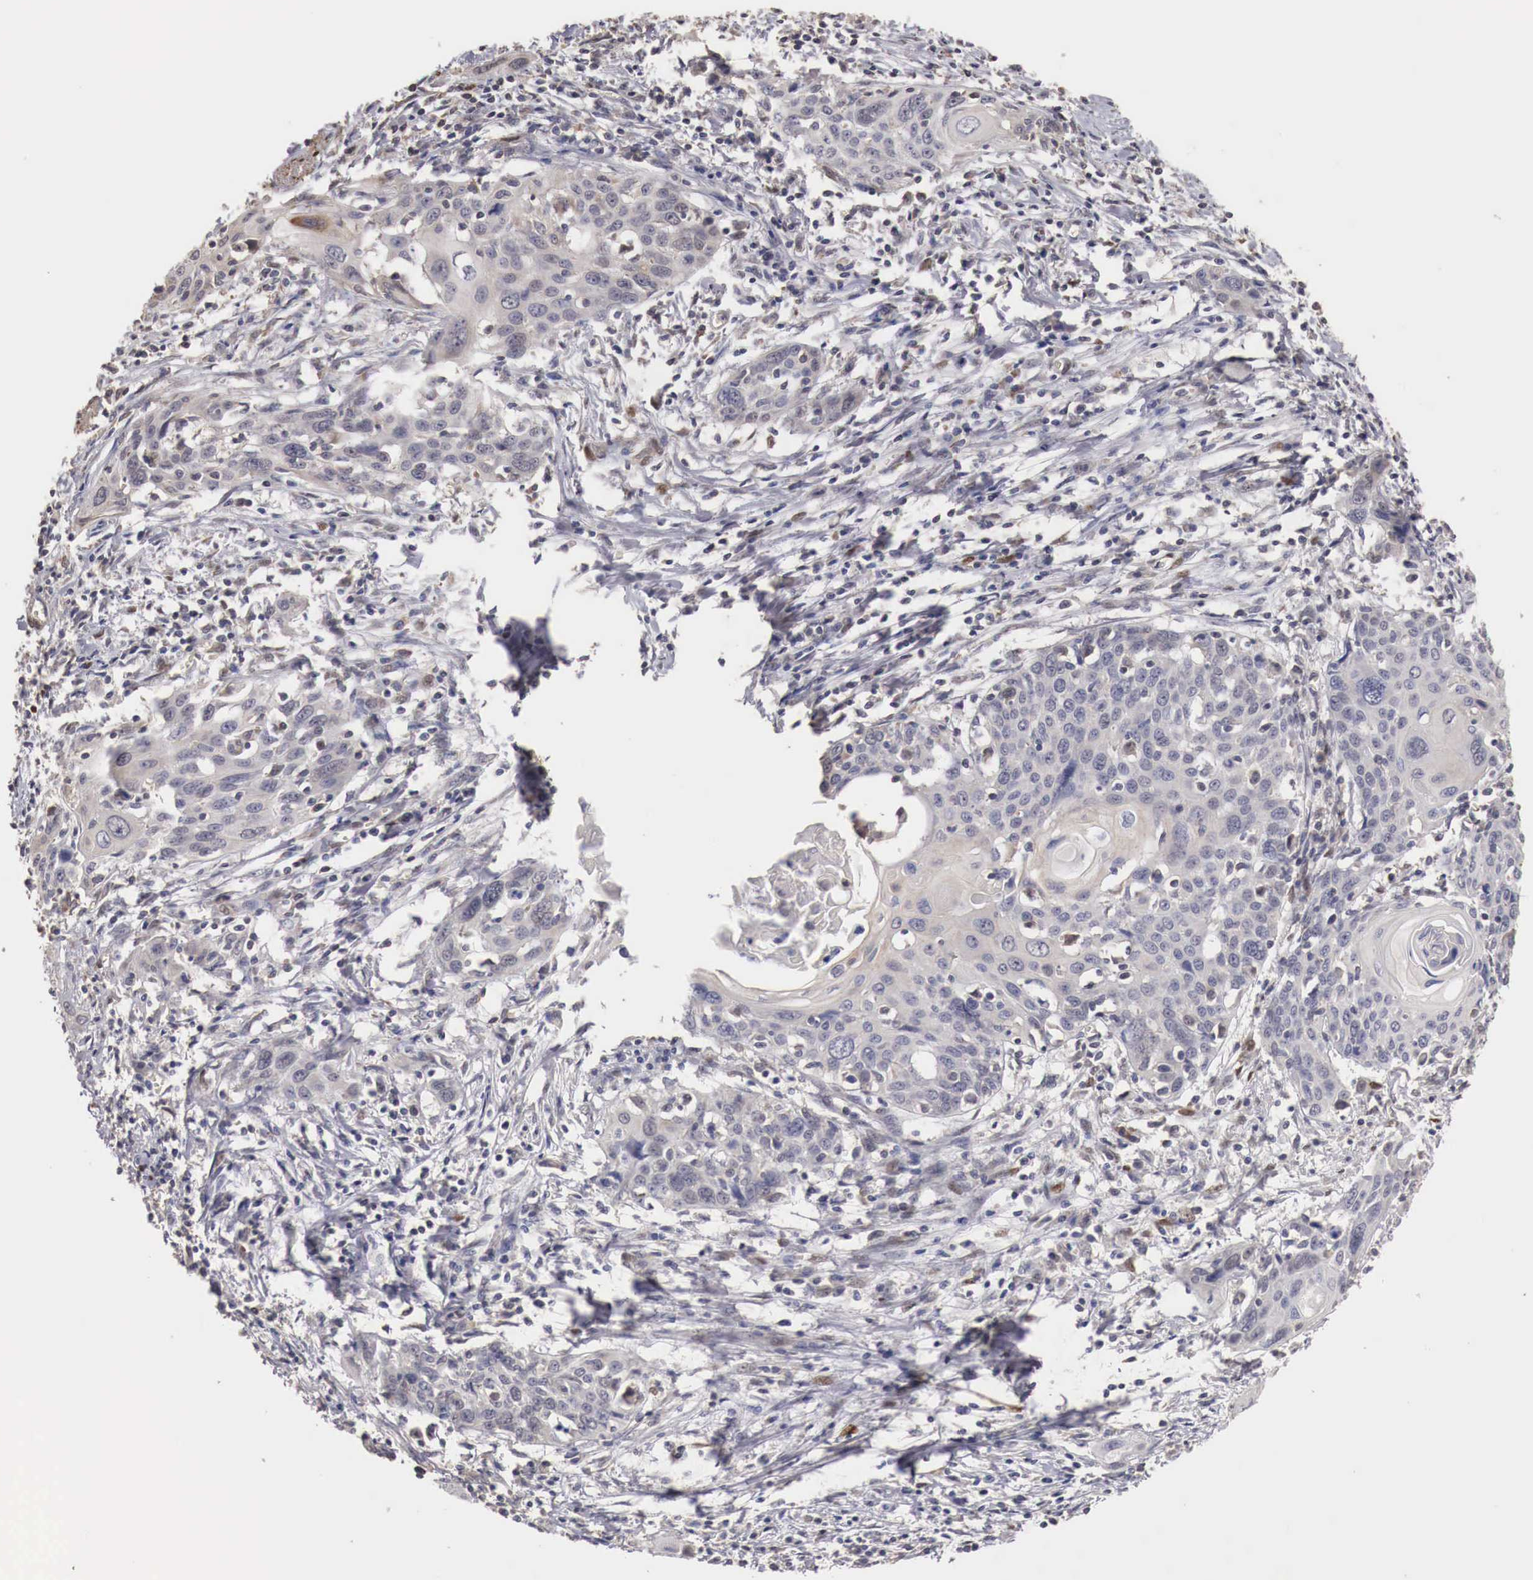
{"staining": {"intensity": "negative", "quantity": "none", "location": "none"}, "tissue": "cervical cancer", "cell_type": "Tumor cells", "image_type": "cancer", "snomed": [{"axis": "morphology", "description": "Squamous cell carcinoma, NOS"}, {"axis": "topography", "description": "Cervix"}], "caption": "There is no significant expression in tumor cells of squamous cell carcinoma (cervical).", "gene": "KHDRBS2", "patient": {"sex": "female", "age": 54}}